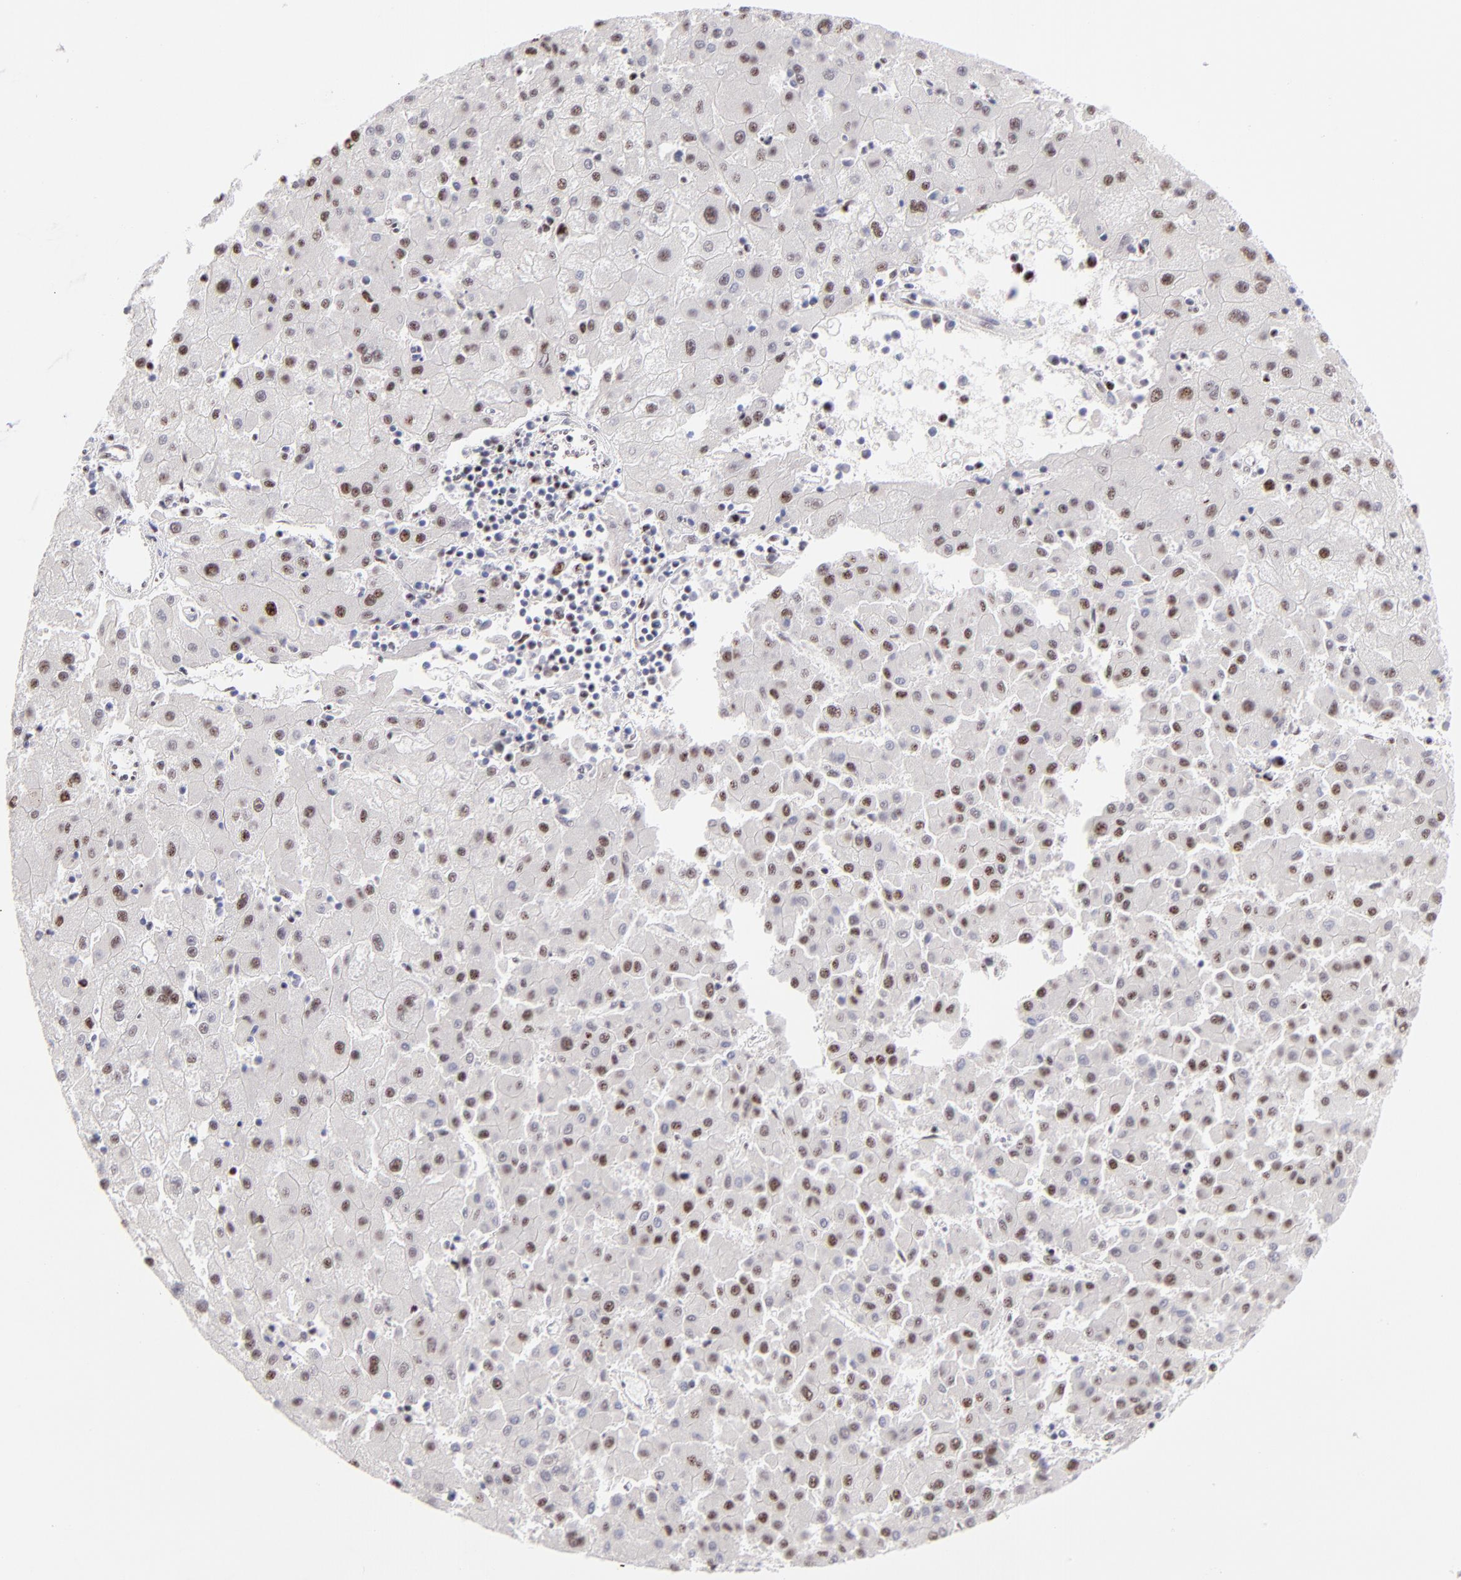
{"staining": {"intensity": "moderate", "quantity": "25%-75%", "location": "nuclear"}, "tissue": "liver cancer", "cell_type": "Tumor cells", "image_type": "cancer", "snomed": [{"axis": "morphology", "description": "Carcinoma, Hepatocellular, NOS"}, {"axis": "topography", "description": "Liver"}], "caption": "This image shows liver cancer (hepatocellular carcinoma) stained with immunohistochemistry to label a protein in brown. The nuclear of tumor cells show moderate positivity for the protein. Nuclei are counter-stained blue.", "gene": "CDC25C", "patient": {"sex": "male", "age": 72}}